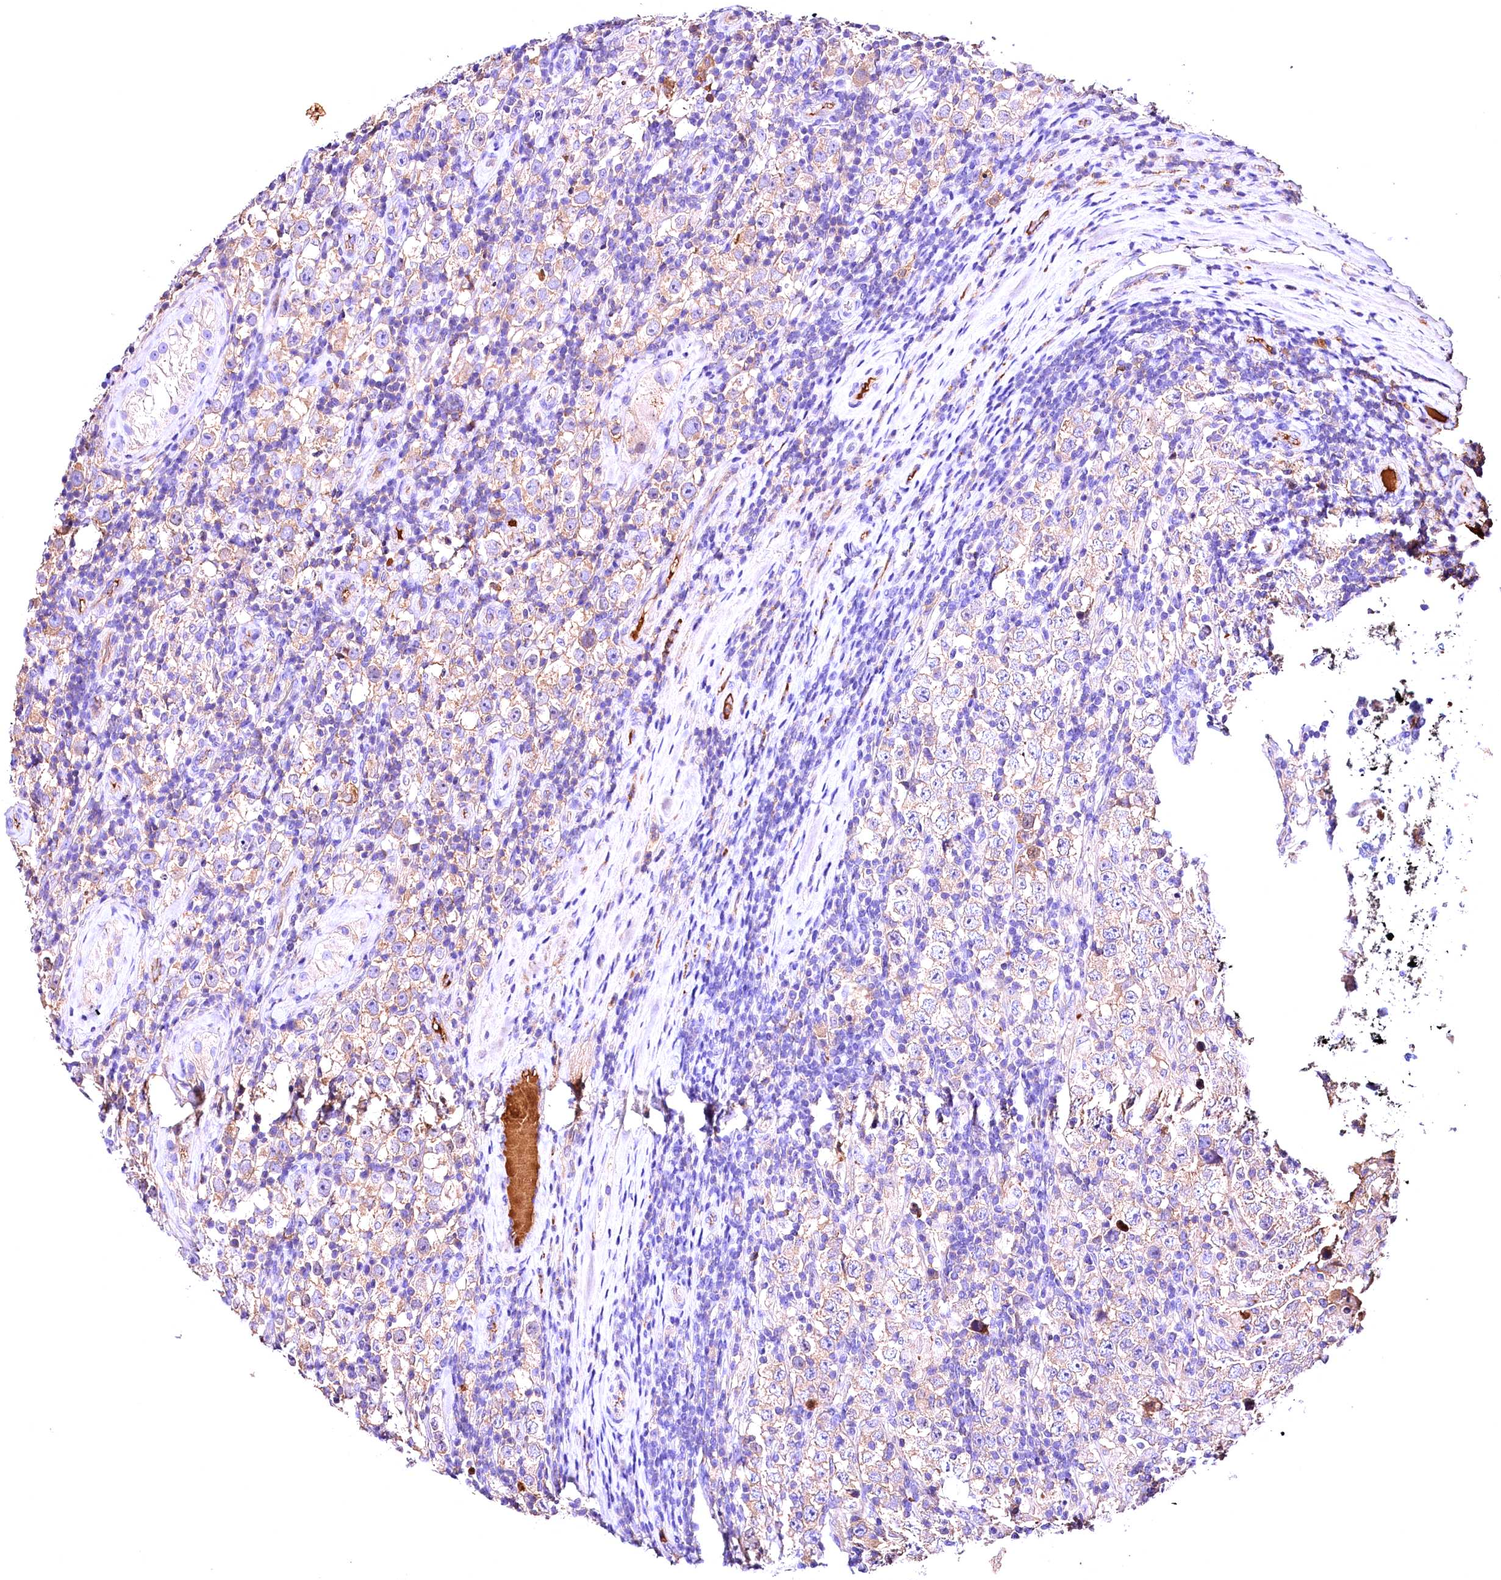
{"staining": {"intensity": "weak", "quantity": "25%-75%", "location": "cytoplasmic/membranous"}, "tissue": "testis cancer", "cell_type": "Tumor cells", "image_type": "cancer", "snomed": [{"axis": "morphology", "description": "Normal tissue, NOS"}, {"axis": "morphology", "description": "Urothelial carcinoma, High grade"}, {"axis": "morphology", "description": "Seminoma, NOS"}, {"axis": "morphology", "description": "Carcinoma, Embryonal, NOS"}, {"axis": "topography", "description": "Urinary bladder"}, {"axis": "topography", "description": "Testis"}], "caption": "Testis cancer (embryonal carcinoma) tissue shows weak cytoplasmic/membranous positivity in about 25%-75% of tumor cells, visualized by immunohistochemistry.", "gene": "ARMC6", "patient": {"sex": "male", "age": 41}}